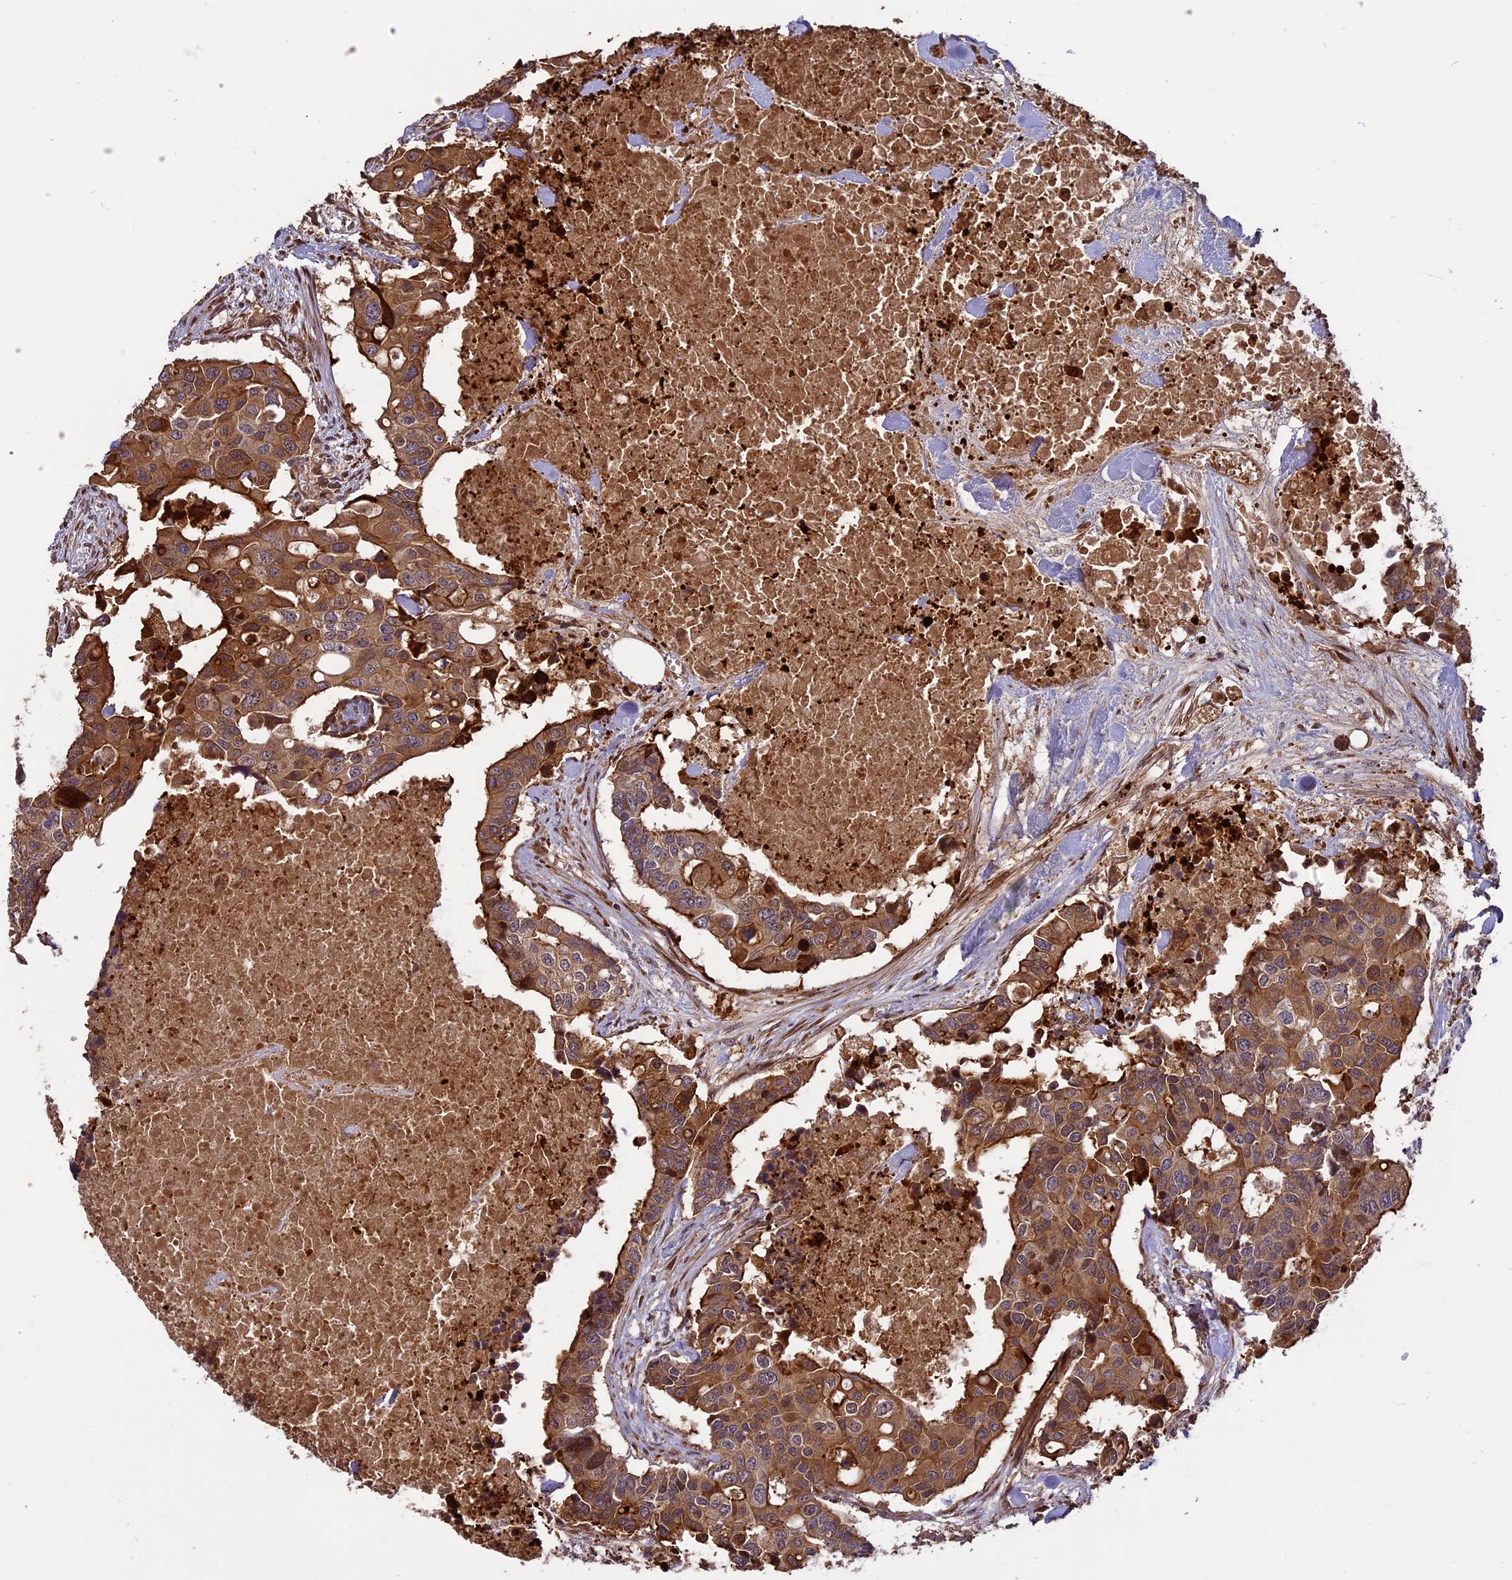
{"staining": {"intensity": "moderate", "quantity": ">75%", "location": "cytoplasmic/membranous"}, "tissue": "colorectal cancer", "cell_type": "Tumor cells", "image_type": "cancer", "snomed": [{"axis": "morphology", "description": "Adenocarcinoma, NOS"}, {"axis": "topography", "description": "Colon"}], "caption": "The immunohistochemical stain highlights moderate cytoplasmic/membranous positivity in tumor cells of colorectal adenocarcinoma tissue. Using DAB (brown) and hematoxylin (blue) stains, captured at high magnification using brightfield microscopy.", "gene": "ENHO", "patient": {"sex": "male", "age": 77}}